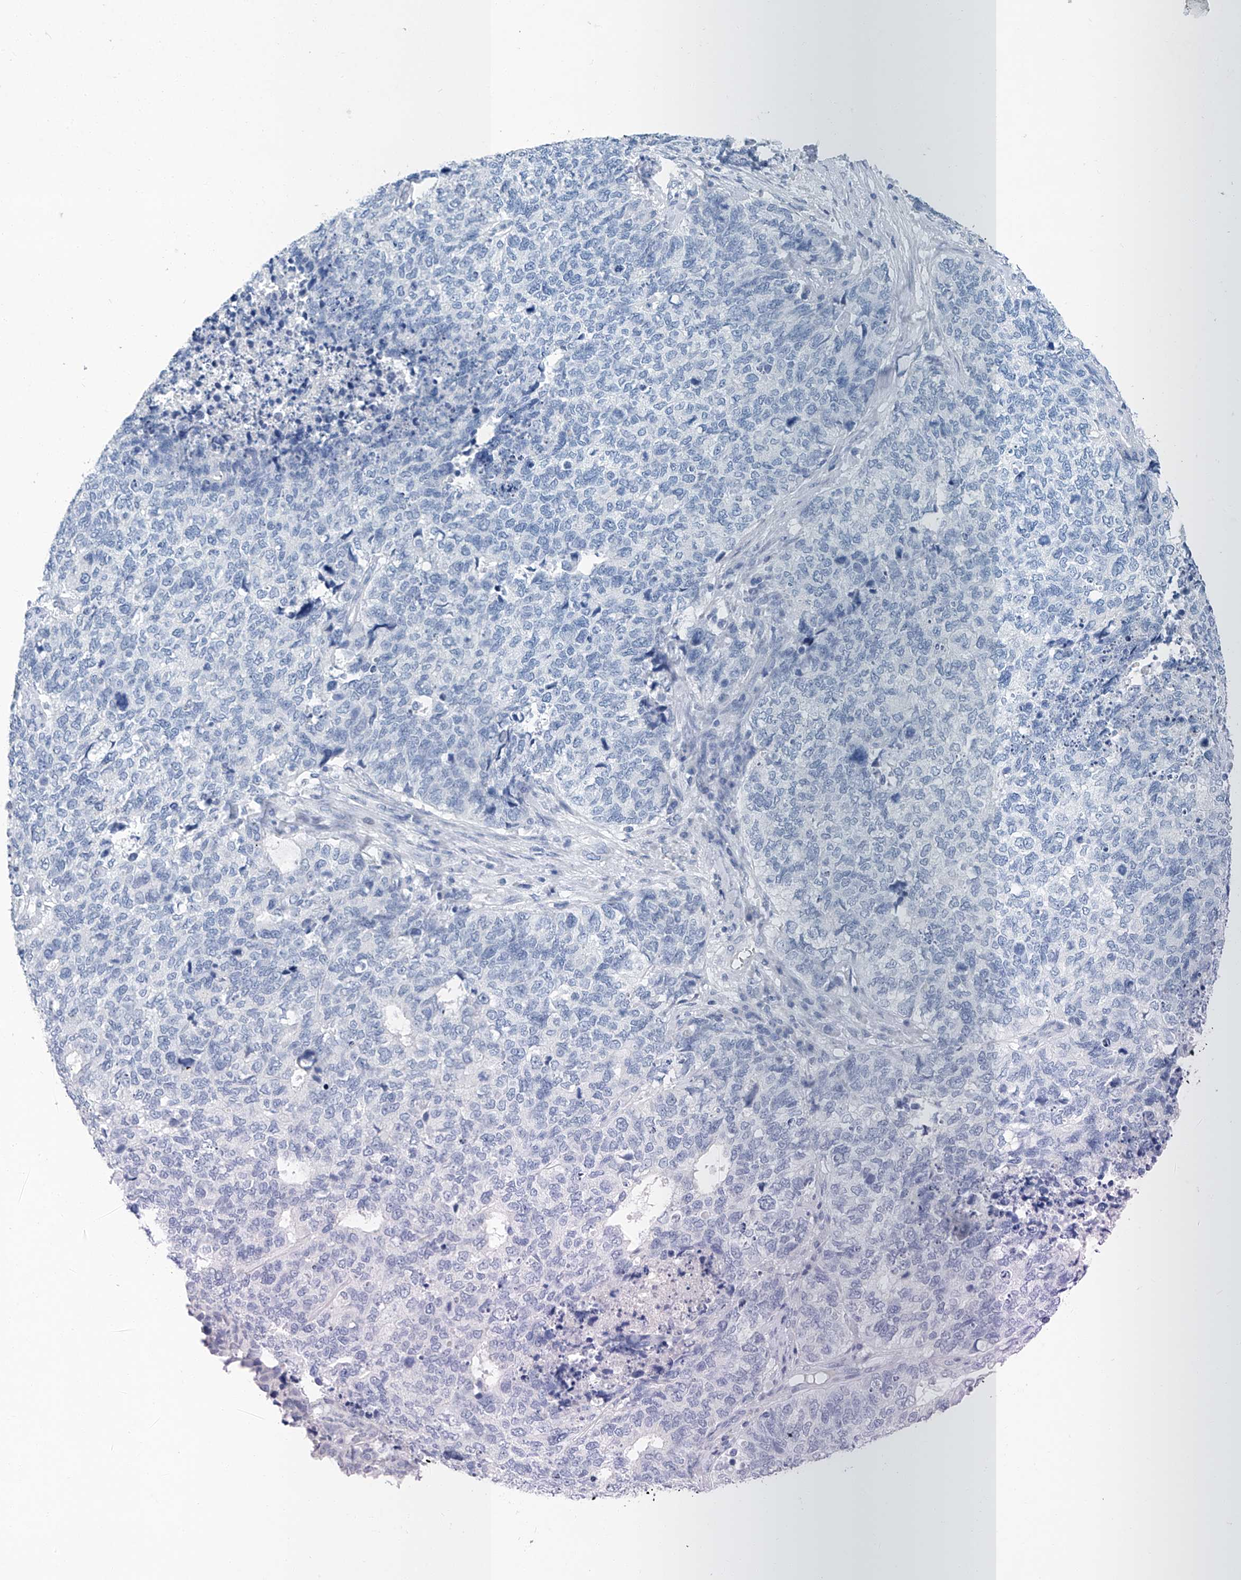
{"staining": {"intensity": "negative", "quantity": "none", "location": "none"}, "tissue": "cervical cancer", "cell_type": "Tumor cells", "image_type": "cancer", "snomed": [{"axis": "morphology", "description": "Squamous cell carcinoma, NOS"}, {"axis": "topography", "description": "Cervix"}], "caption": "The immunohistochemistry image has no significant expression in tumor cells of cervical squamous cell carcinoma tissue.", "gene": "CYP2A7", "patient": {"sex": "female", "age": 63}}